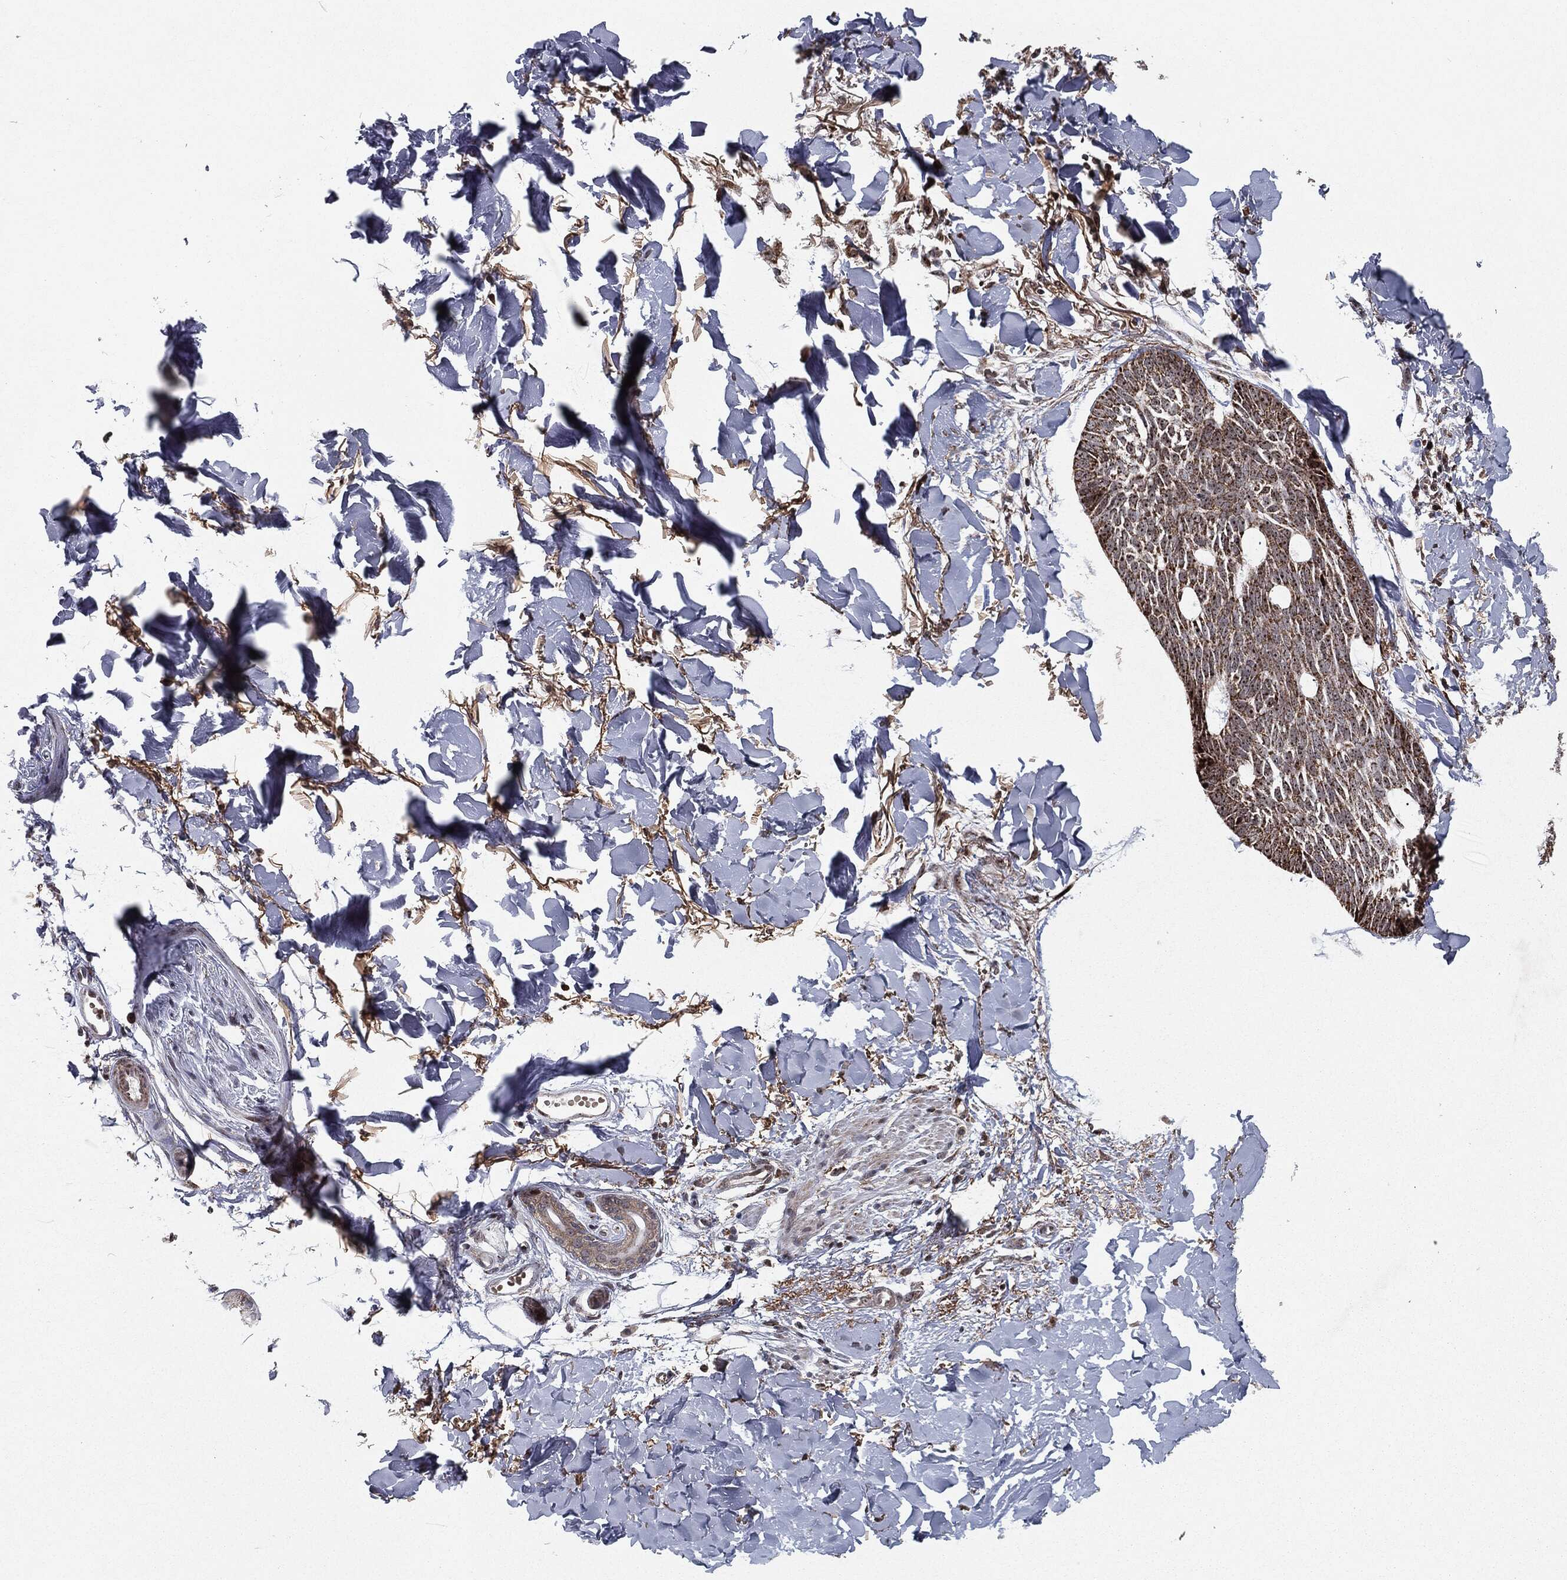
{"staining": {"intensity": "moderate", "quantity": ">75%", "location": "cytoplasmic/membranous"}, "tissue": "skin cancer", "cell_type": "Tumor cells", "image_type": "cancer", "snomed": [{"axis": "morphology", "description": "Normal tissue, NOS"}, {"axis": "morphology", "description": "Basal cell carcinoma"}, {"axis": "topography", "description": "Skin"}], "caption": "Immunohistochemistry (IHC) of skin basal cell carcinoma reveals medium levels of moderate cytoplasmic/membranous expression in about >75% of tumor cells.", "gene": "CHCHD2", "patient": {"sex": "male", "age": 84}}